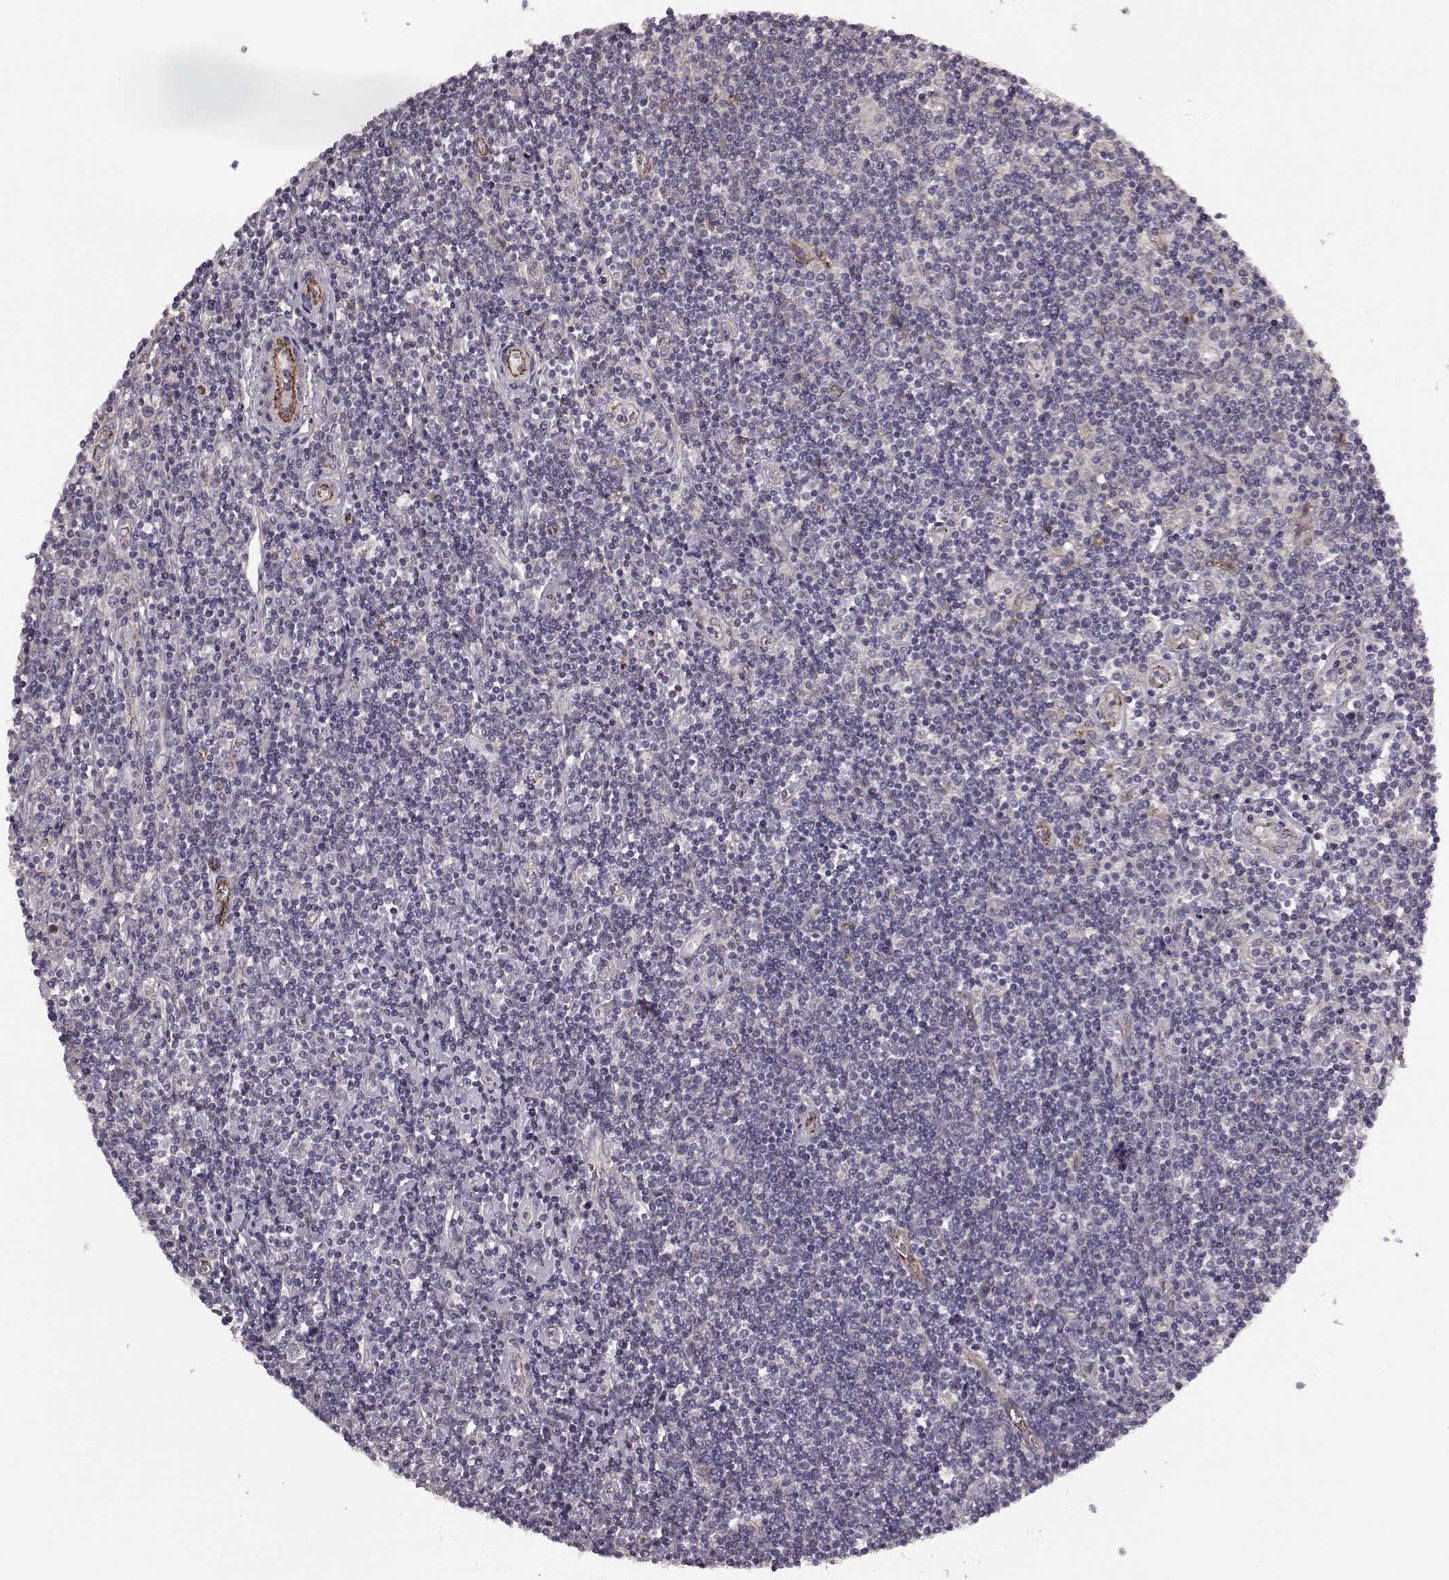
{"staining": {"intensity": "negative", "quantity": "none", "location": "none"}, "tissue": "lymphoma", "cell_type": "Tumor cells", "image_type": "cancer", "snomed": [{"axis": "morphology", "description": "Hodgkin's disease, NOS"}, {"axis": "topography", "description": "Lymph node"}], "caption": "This histopathology image is of lymphoma stained with immunohistochemistry to label a protein in brown with the nuclei are counter-stained blue. There is no staining in tumor cells.", "gene": "SYNPO", "patient": {"sex": "male", "age": 40}}